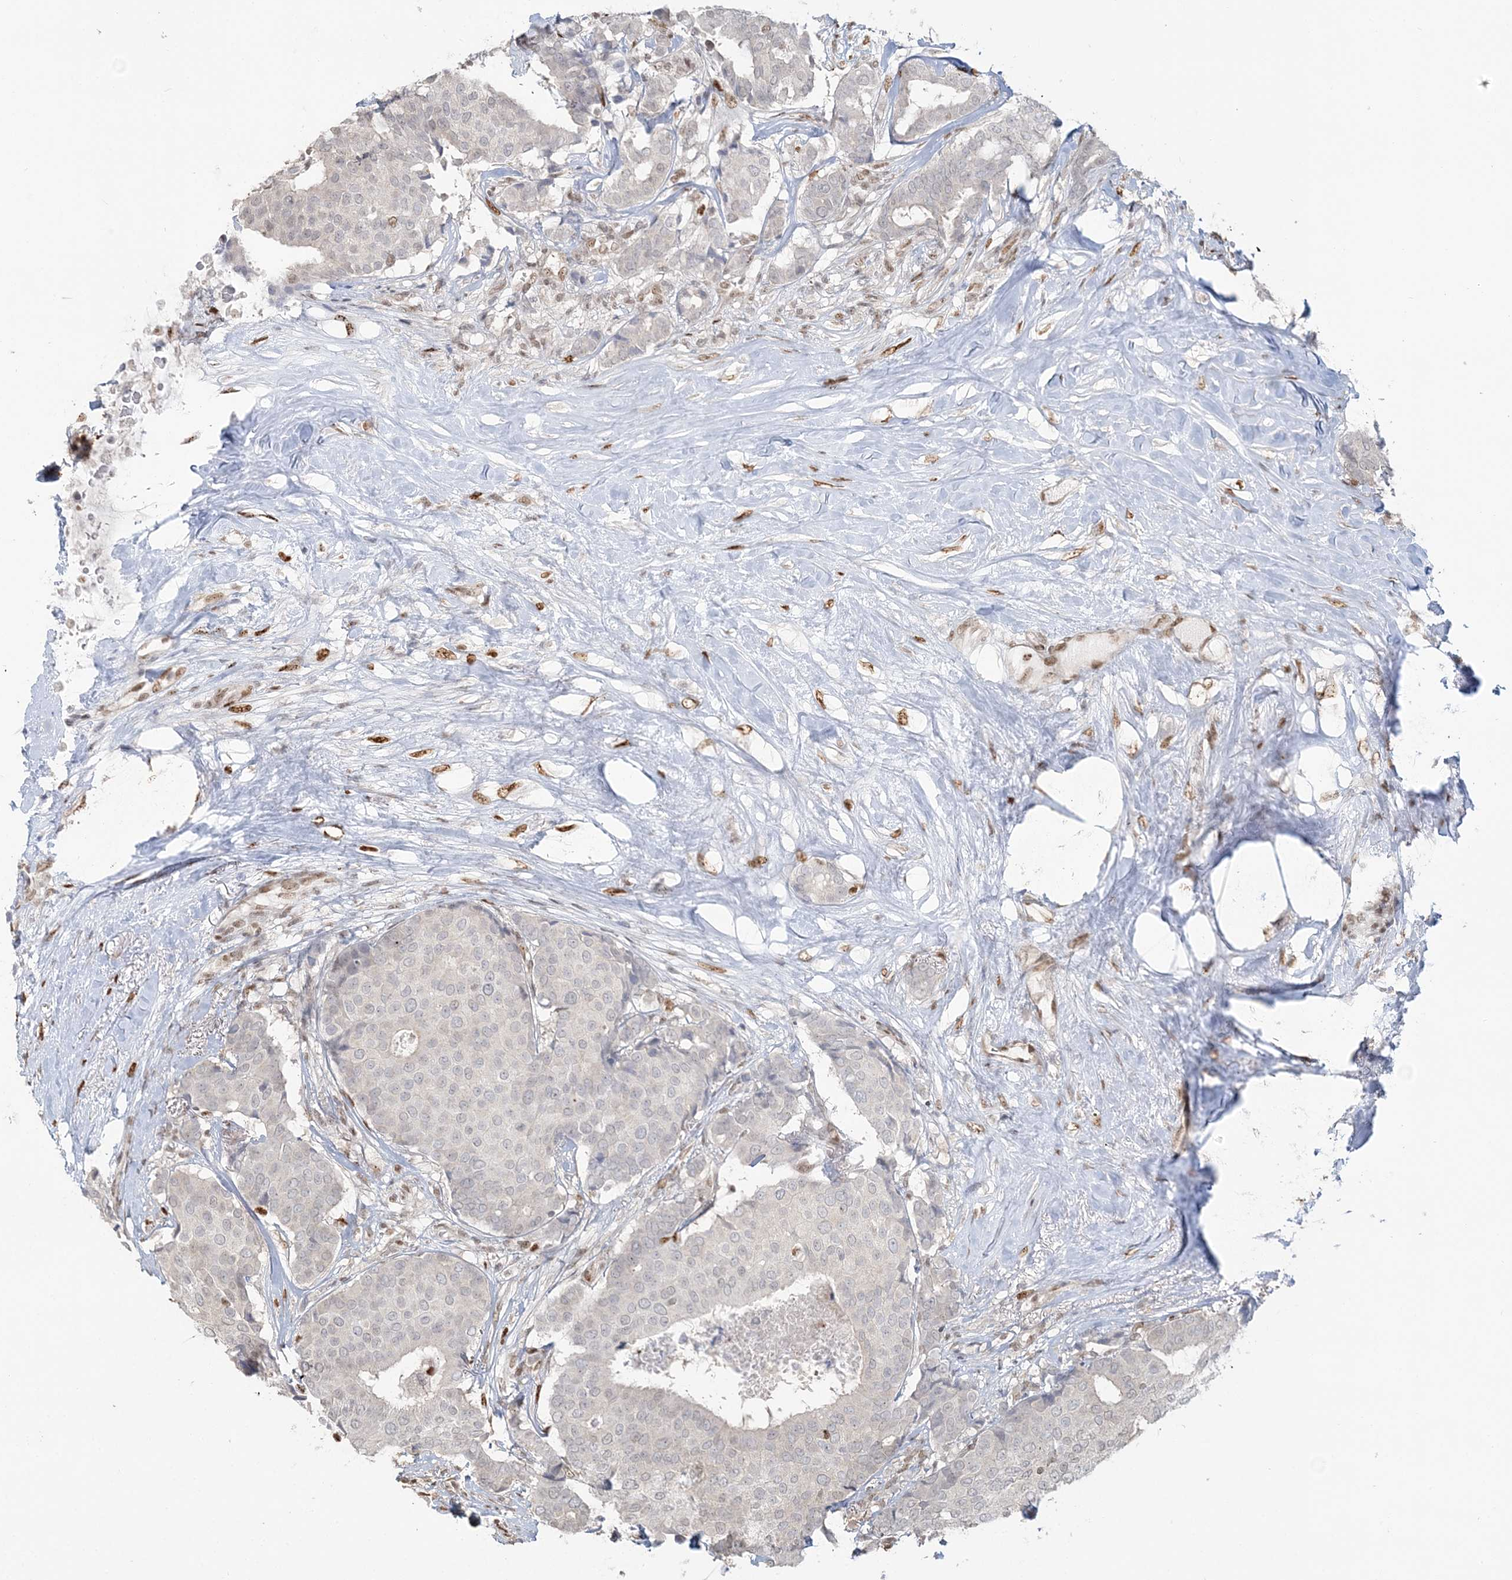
{"staining": {"intensity": "negative", "quantity": "none", "location": "none"}, "tissue": "breast cancer", "cell_type": "Tumor cells", "image_type": "cancer", "snomed": [{"axis": "morphology", "description": "Duct carcinoma"}, {"axis": "topography", "description": "Breast"}], "caption": "Immunohistochemistry (IHC) of breast intraductal carcinoma exhibits no positivity in tumor cells.", "gene": "SUMO2", "patient": {"sex": "female", "age": 75}}